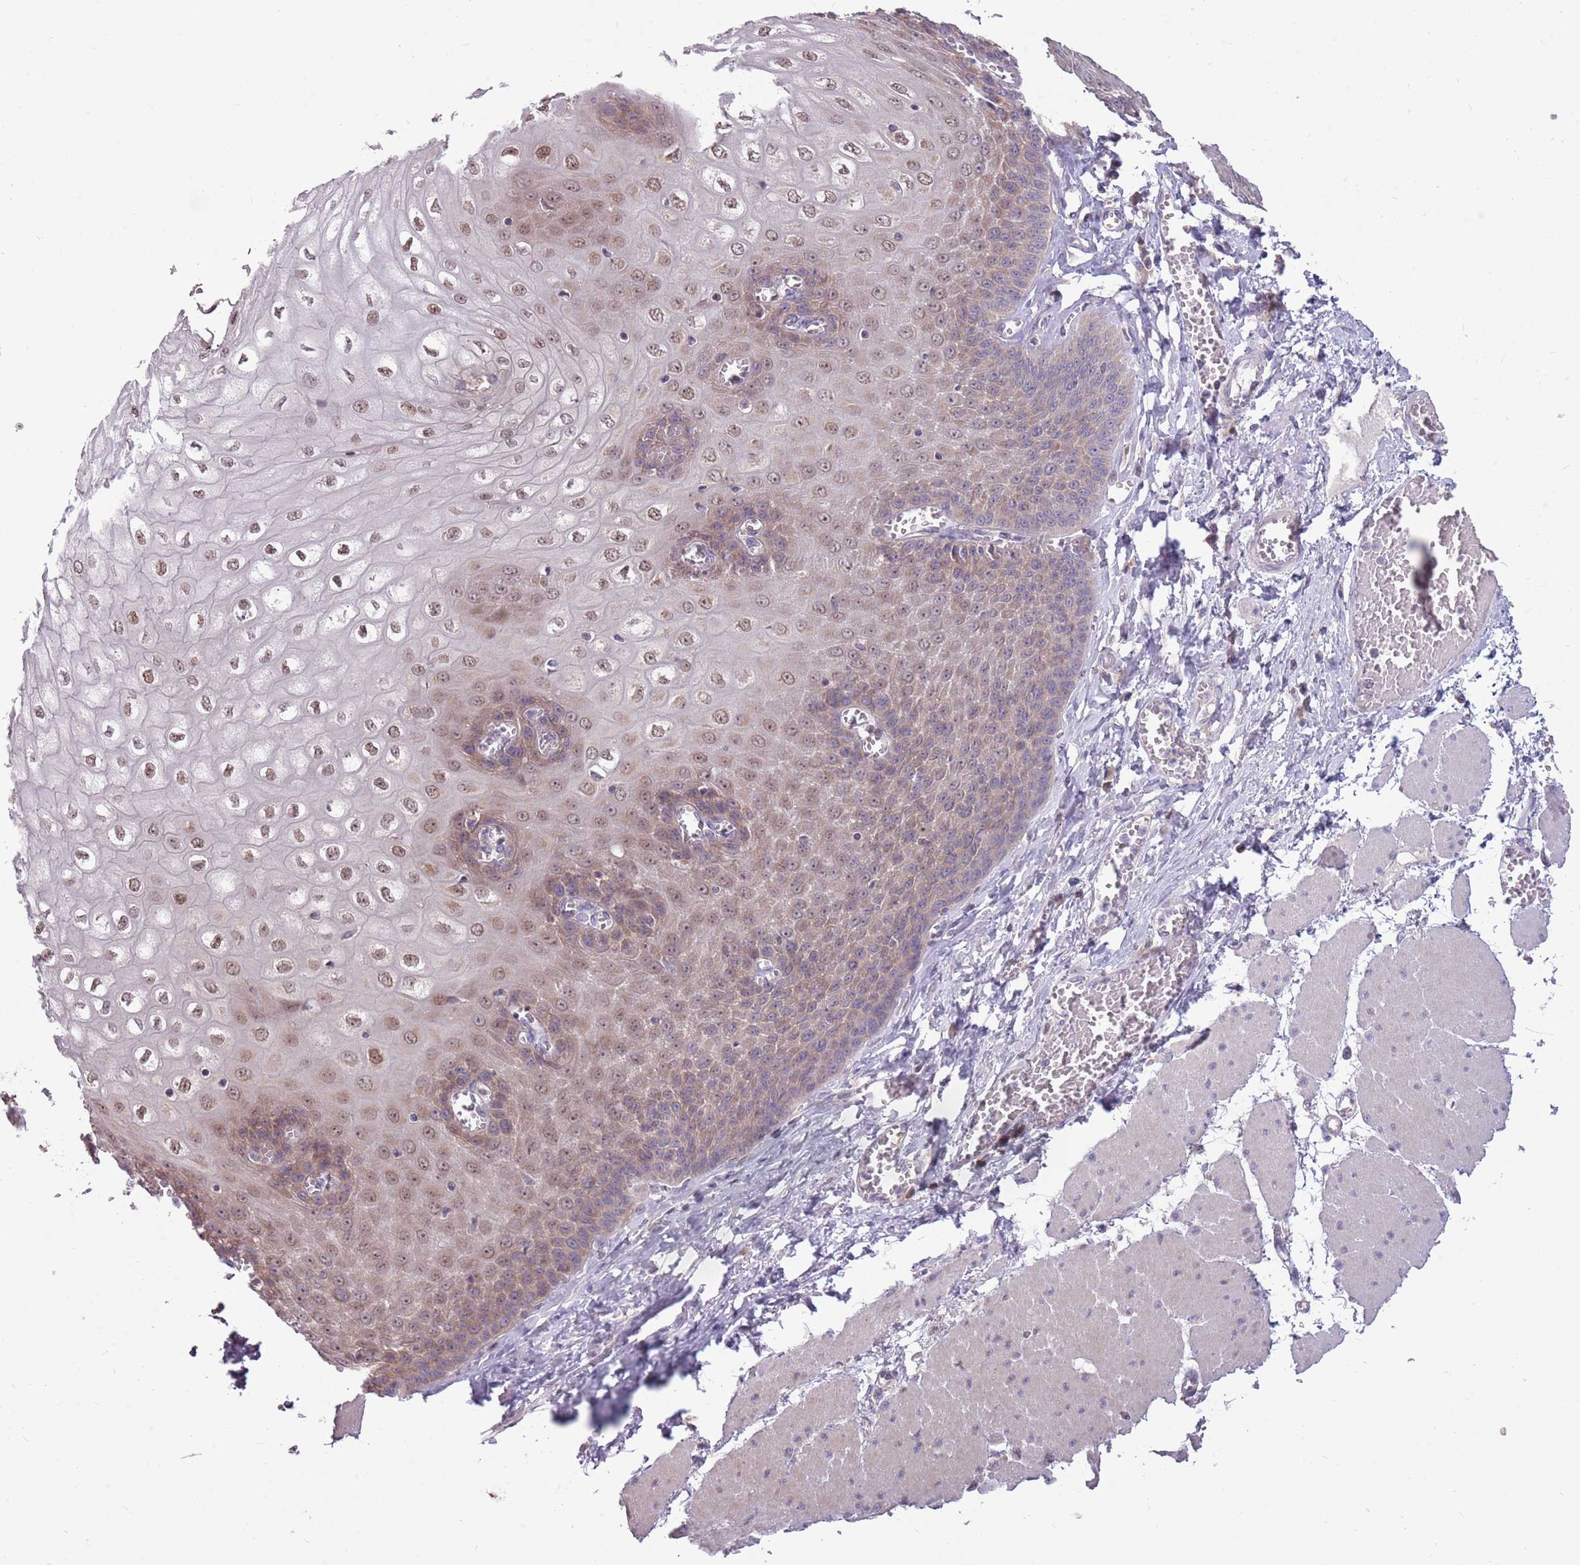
{"staining": {"intensity": "moderate", "quantity": ">75%", "location": "cytoplasmic/membranous,nuclear"}, "tissue": "esophagus", "cell_type": "Squamous epithelial cells", "image_type": "normal", "snomed": [{"axis": "morphology", "description": "Normal tissue, NOS"}, {"axis": "topography", "description": "Esophagus"}], "caption": "Esophagus stained with DAB immunohistochemistry (IHC) displays medium levels of moderate cytoplasmic/membranous,nuclear positivity in approximately >75% of squamous epithelial cells.", "gene": "PPP1R27", "patient": {"sex": "male", "age": 60}}